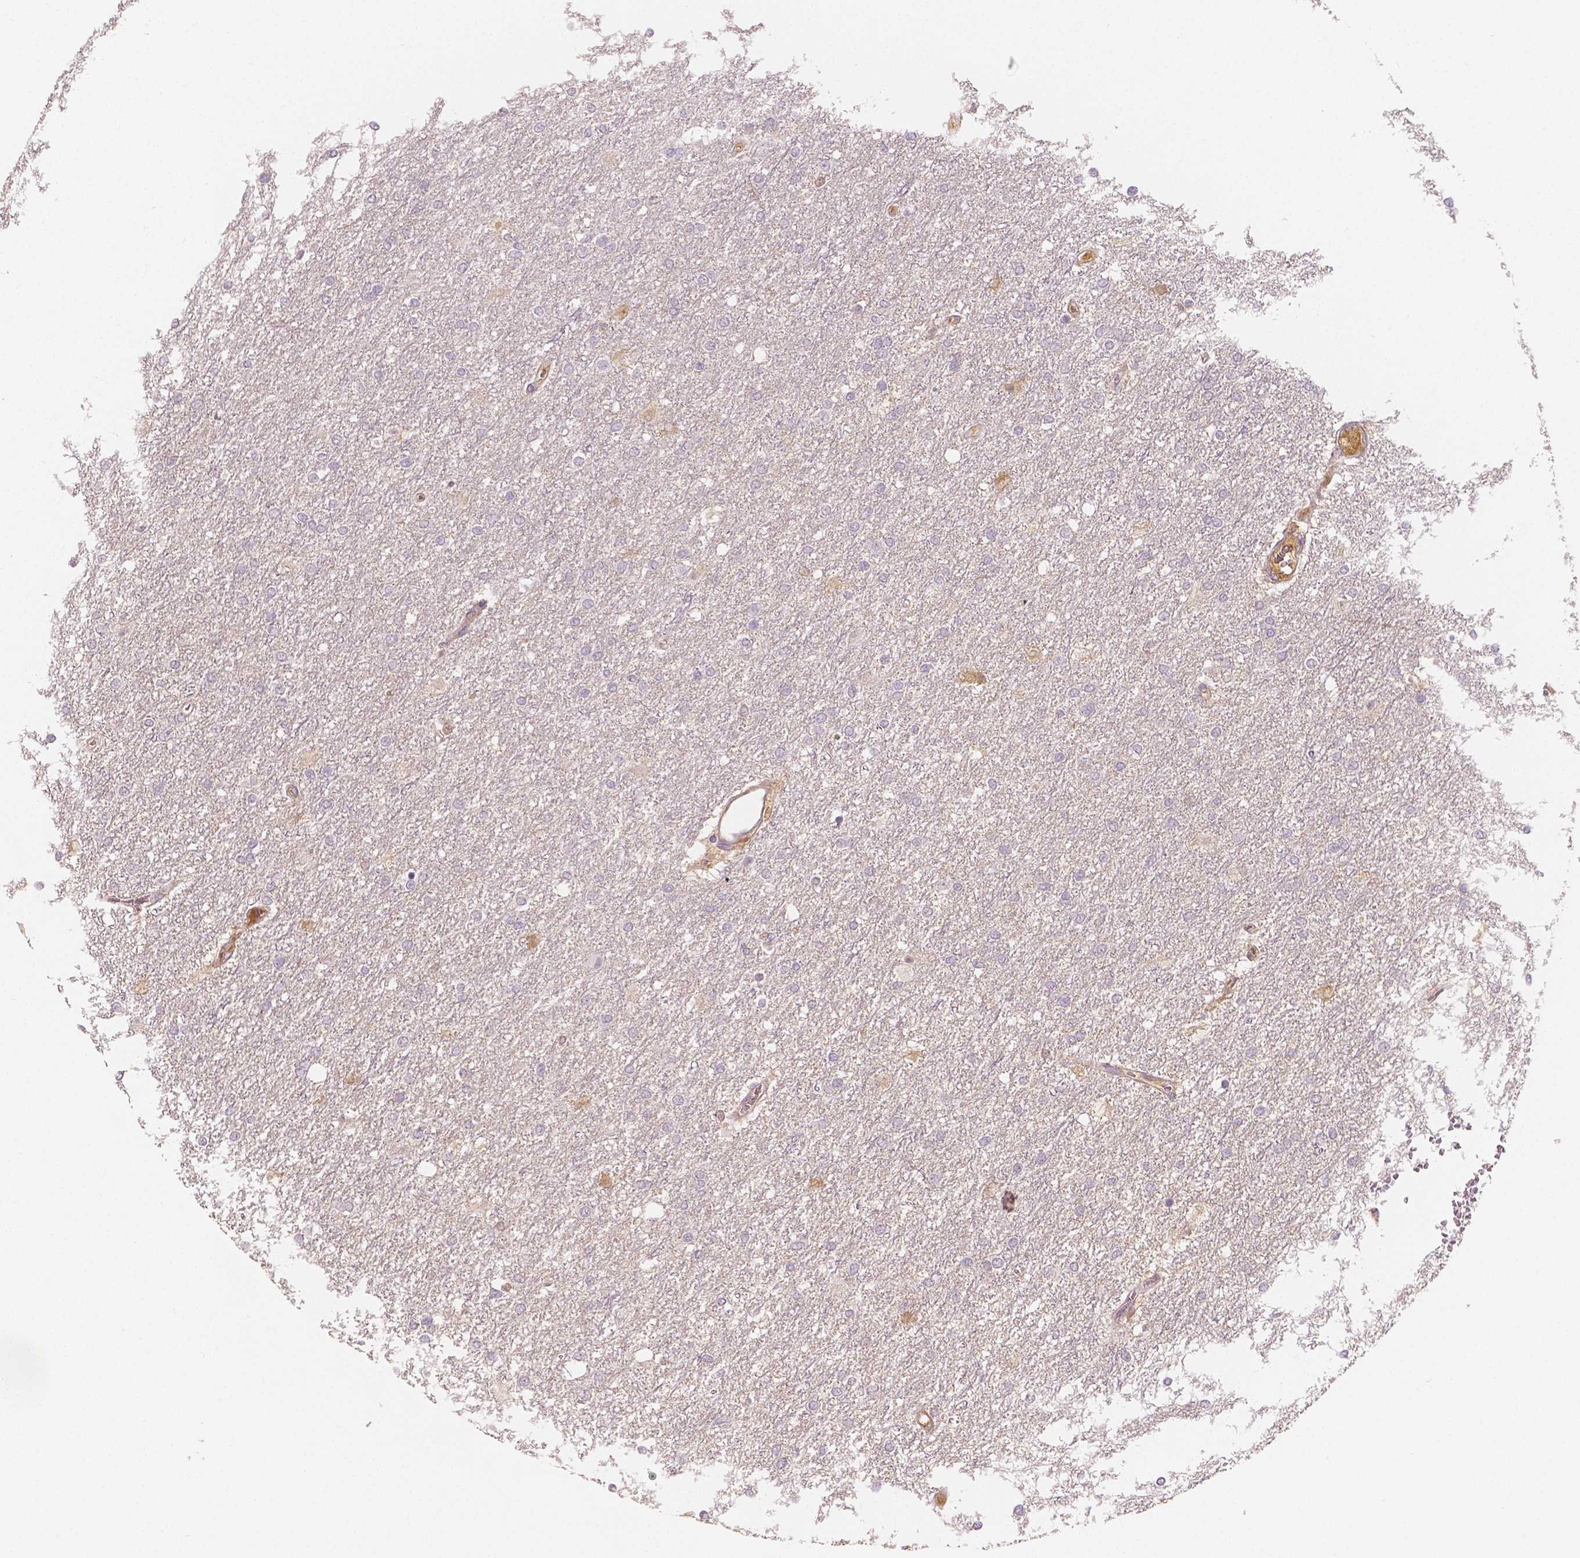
{"staining": {"intensity": "negative", "quantity": "none", "location": "none"}, "tissue": "glioma", "cell_type": "Tumor cells", "image_type": "cancer", "snomed": [{"axis": "morphology", "description": "Glioma, malignant, High grade"}, {"axis": "topography", "description": "Brain"}], "caption": "Immunohistochemical staining of malignant high-grade glioma shows no significant positivity in tumor cells.", "gene": "APOA4", "patient": {"sex": "female", "age": 61}}